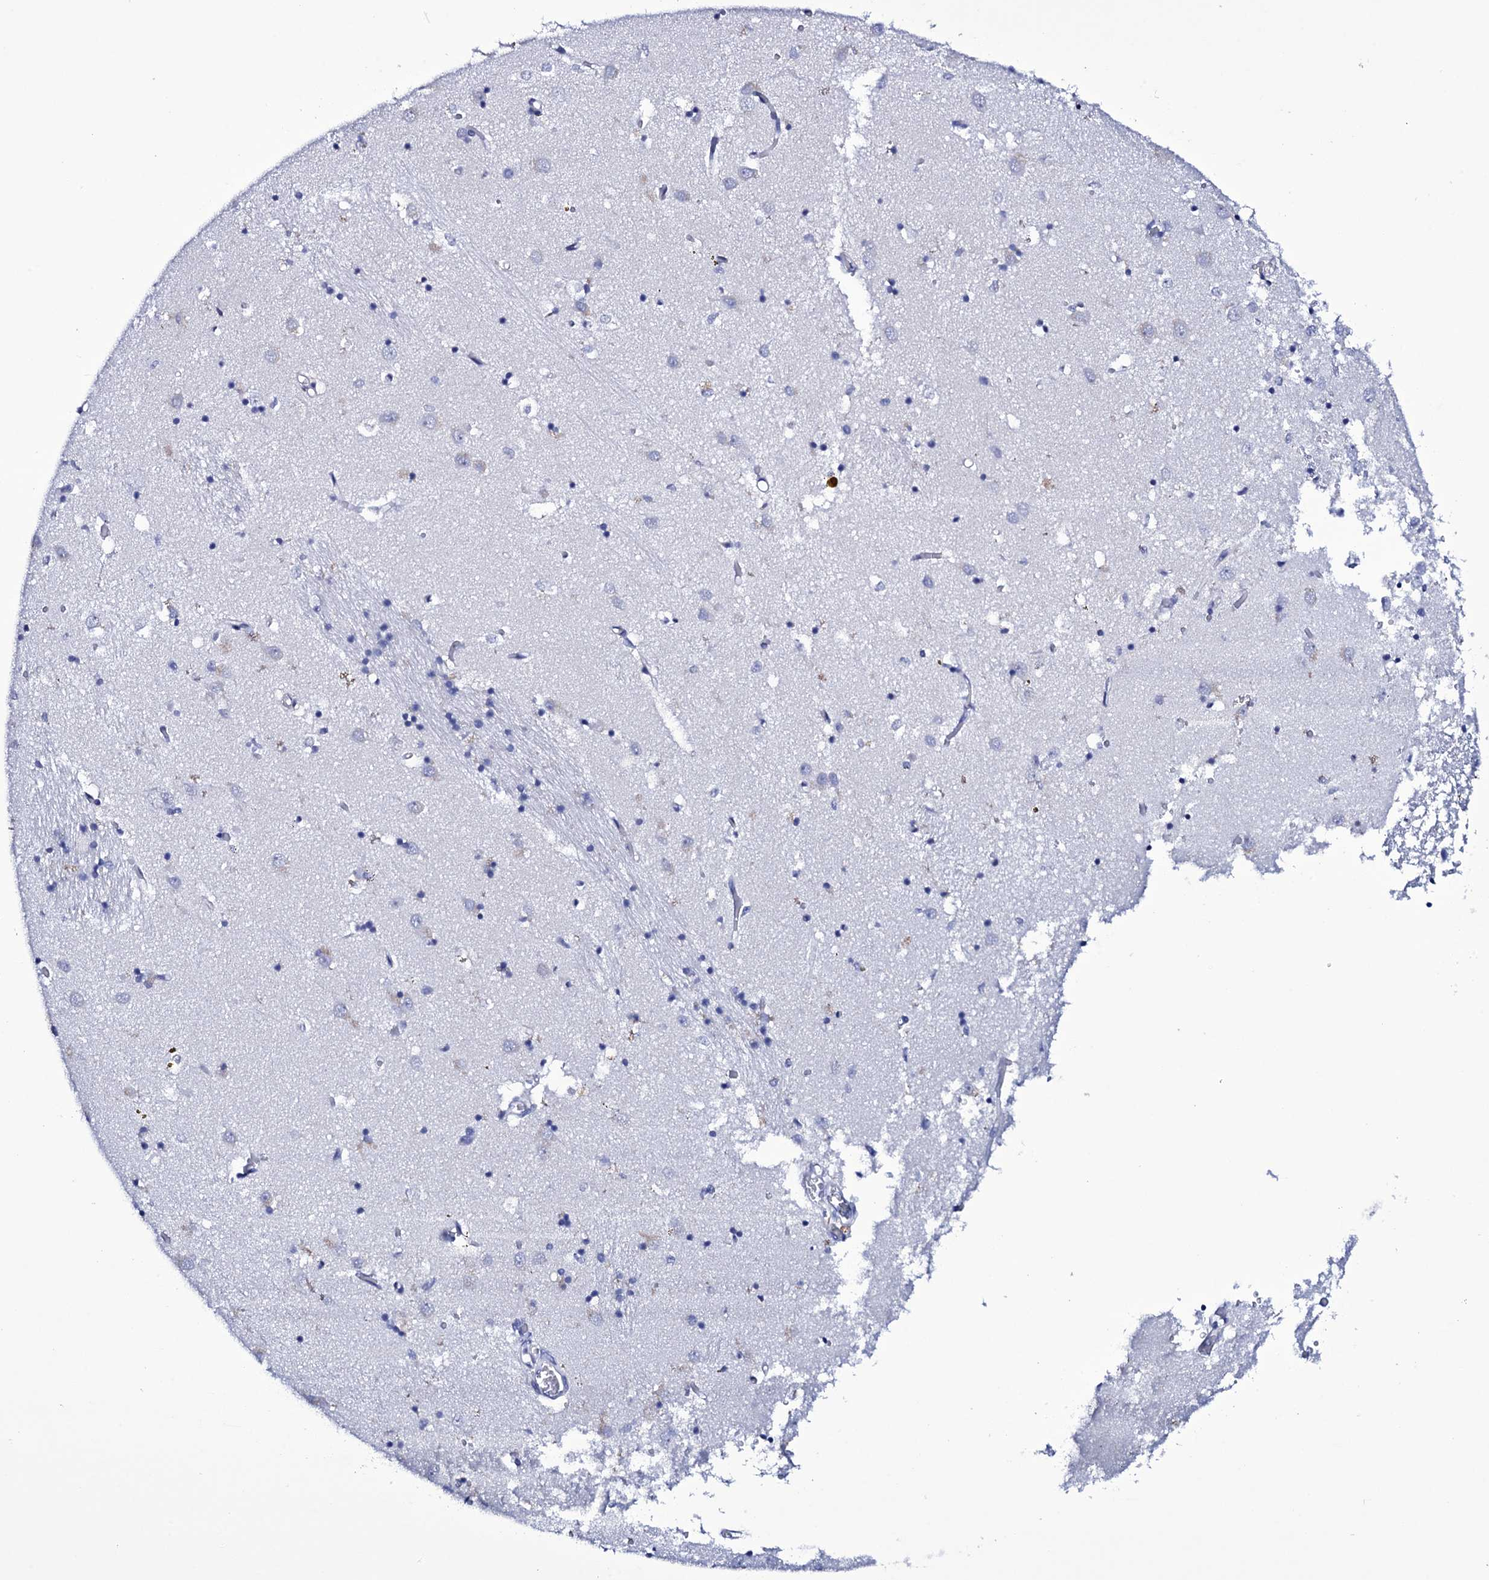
{"staining": {"intensity": "negative", "quantity": "none", "location": "none"}, "tissue": "caudate", "cell_type": "Glial cells", "image_type": "normal", "snomed": [{"axis": "morphology", "description": "Normal tissue, NOS"}, {"axis": "topography", "description": "Lateral ventricle wall"}], "caption": "The photomicrograph exhibits no significant expression in glial cells of caudate. The staining was performed using DAB (3,3'-diaminobenzidine) to visualize the protein expression in brown, while the nuclei were stained in blue with hematoxylin (Magnification: 20x).", "gene": "ITPRID2", "patient": {"sex": "male", "age": 70}}